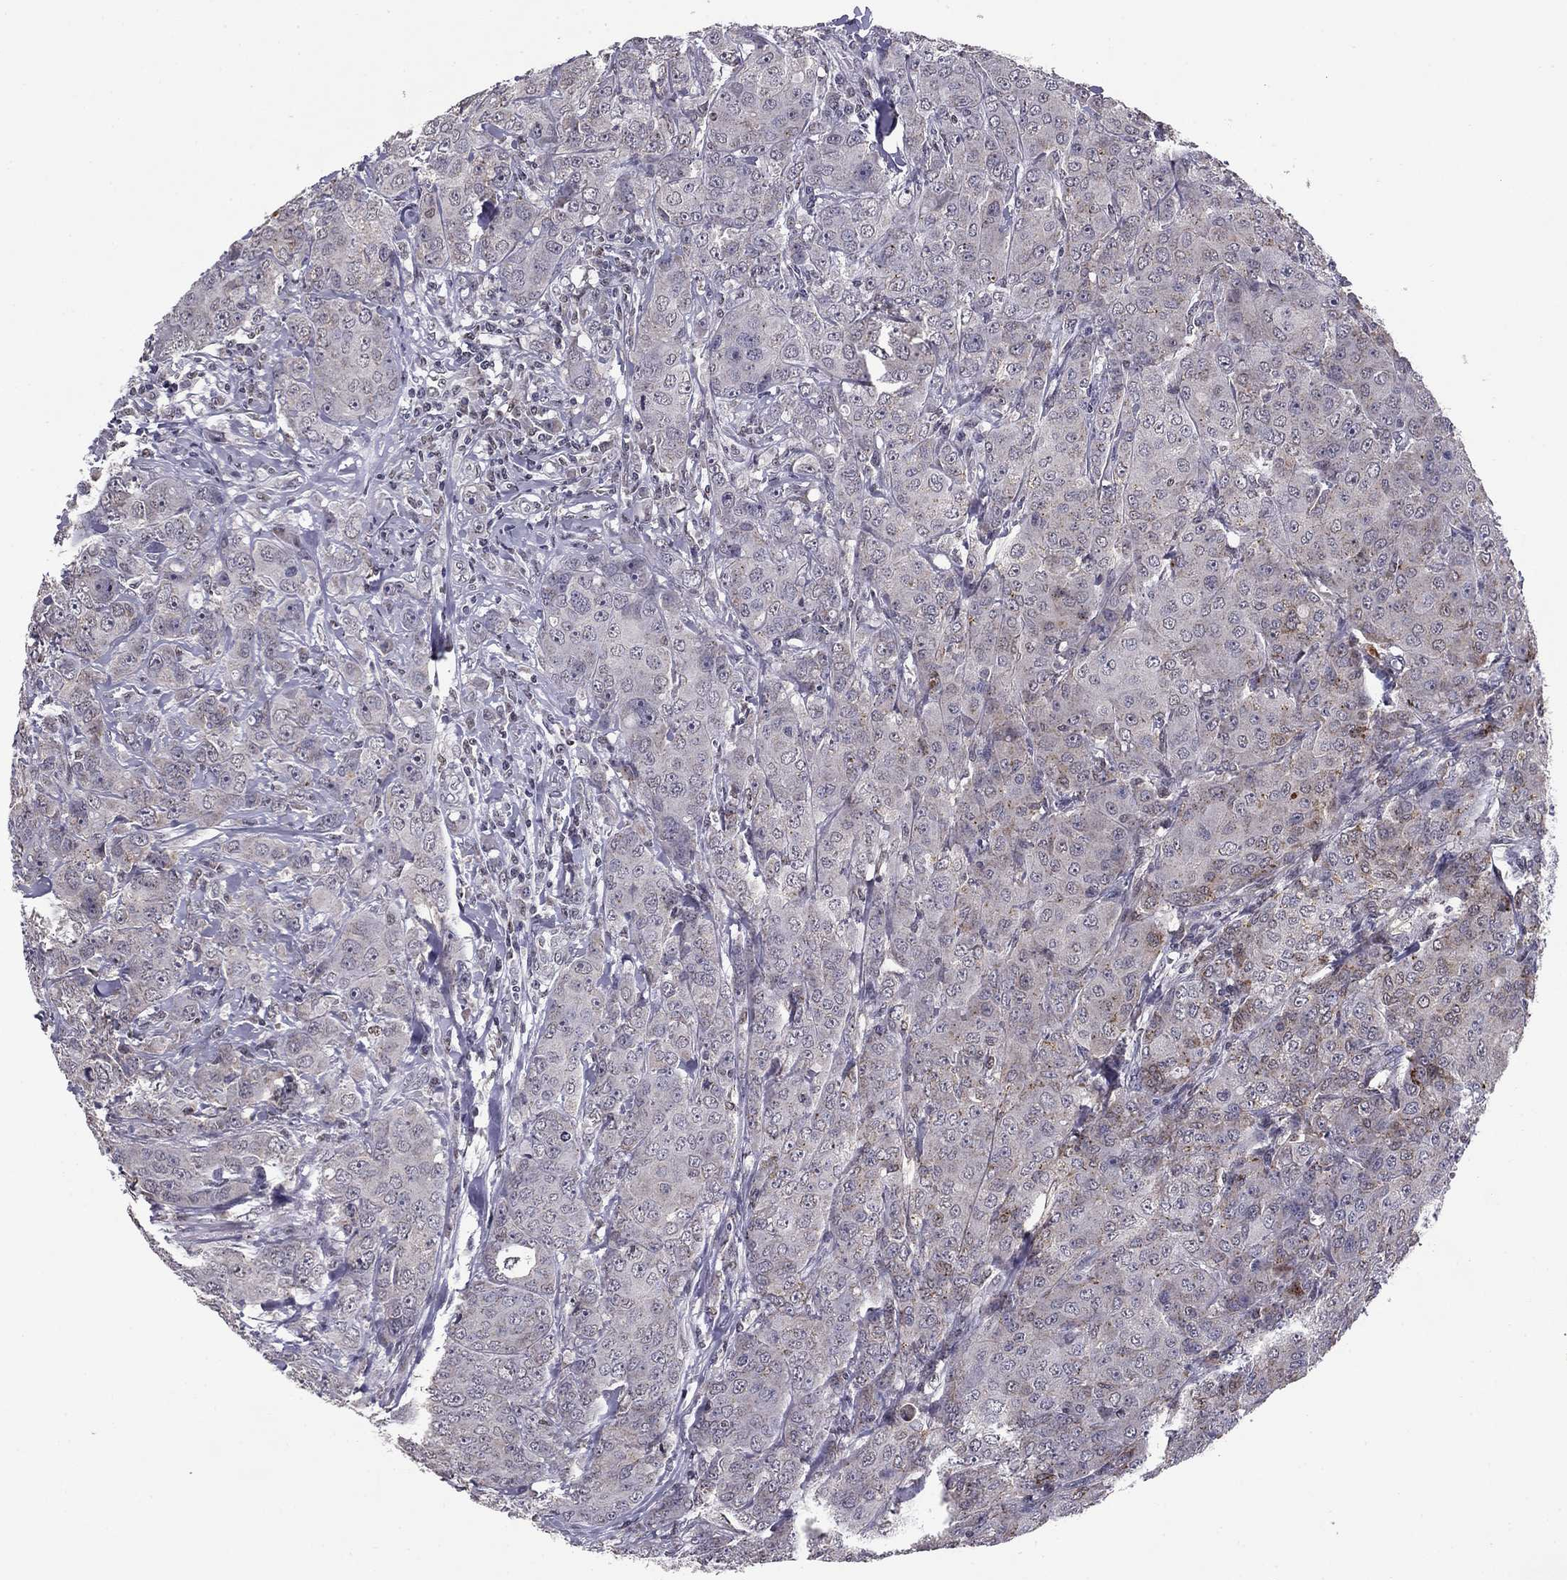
{"staining": {"intensity": "negative", "quantity": "none", "location": "none"}, "tissue": "breast cancer", "cell_type": "Tumor cells", "image_type": "cancer", "snomed": [{"axis": "morphology", "description": "Duct carcinoma"}, {"axis": "topography", "description": "Breast"}], "caption": "DAB (3,3'-diaminobenzidine) immunohistochemical staining of human breast cancer (invasive ductal carcinoma) demonstrates no significant staining in tumor cells.", "gene": "HCN1", "patient": {"sex": "female", "age": 43}}